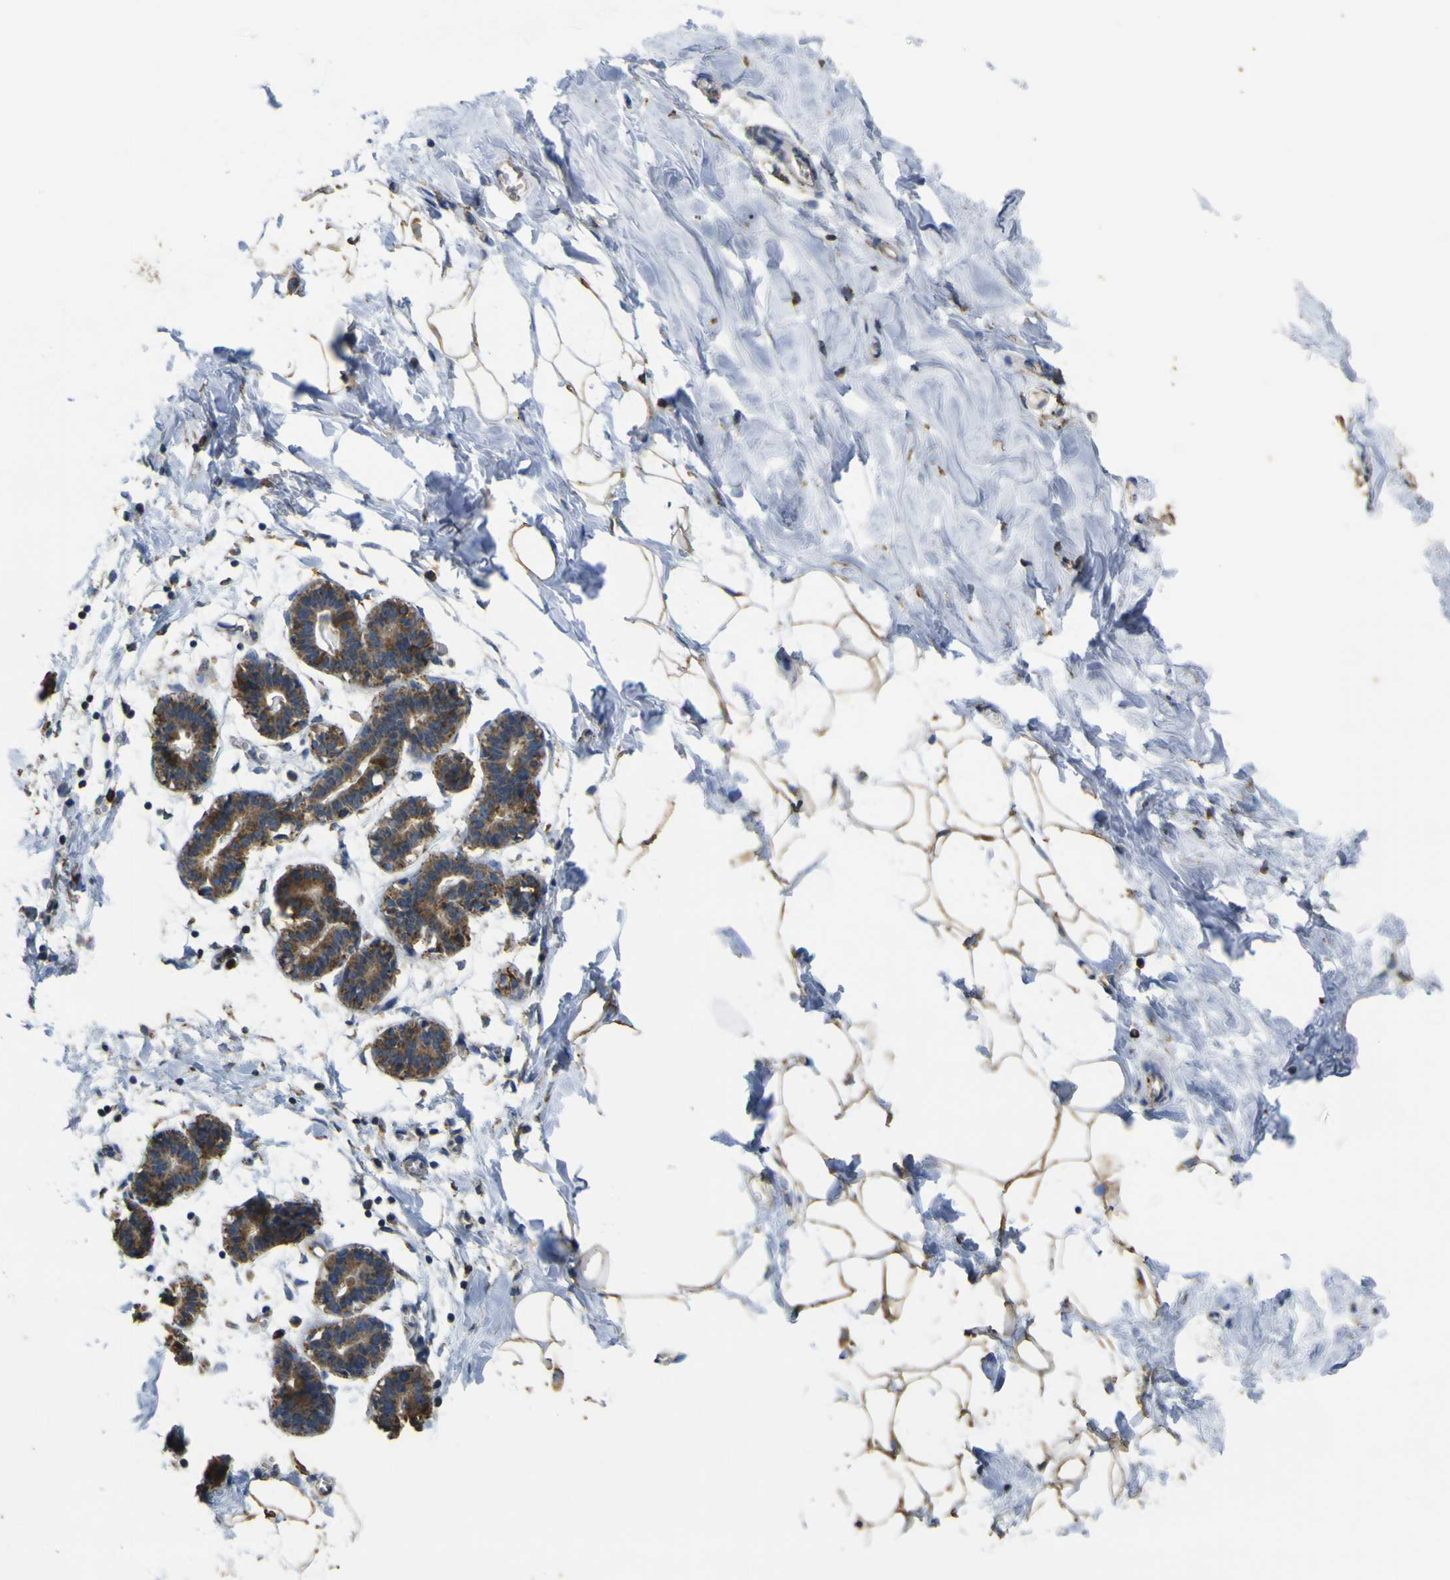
{"staining": {"intensity": "moderate", "quantity": "25%-75%", "location": "cytoplasmic/membranous"}, "tissue": "breast", "cell_type": "Adipocytes", "image_type": "normal", "snomed": [{"axis": "morphology", "description": "Normal tissue, NOS"}, {"axis": "topography", "description": "Breast"}], "caption": "Brown immunohistochemical staining in unremarkable human breast reveals moderate cytoplasmic/membranous staining in about 25%-75% of adipocytes. Ihc stains the protein of interest in brown and the nuclei are stained blue.", "gene": "ACSL3", "patient": {"sex": "female", "age": 27}}